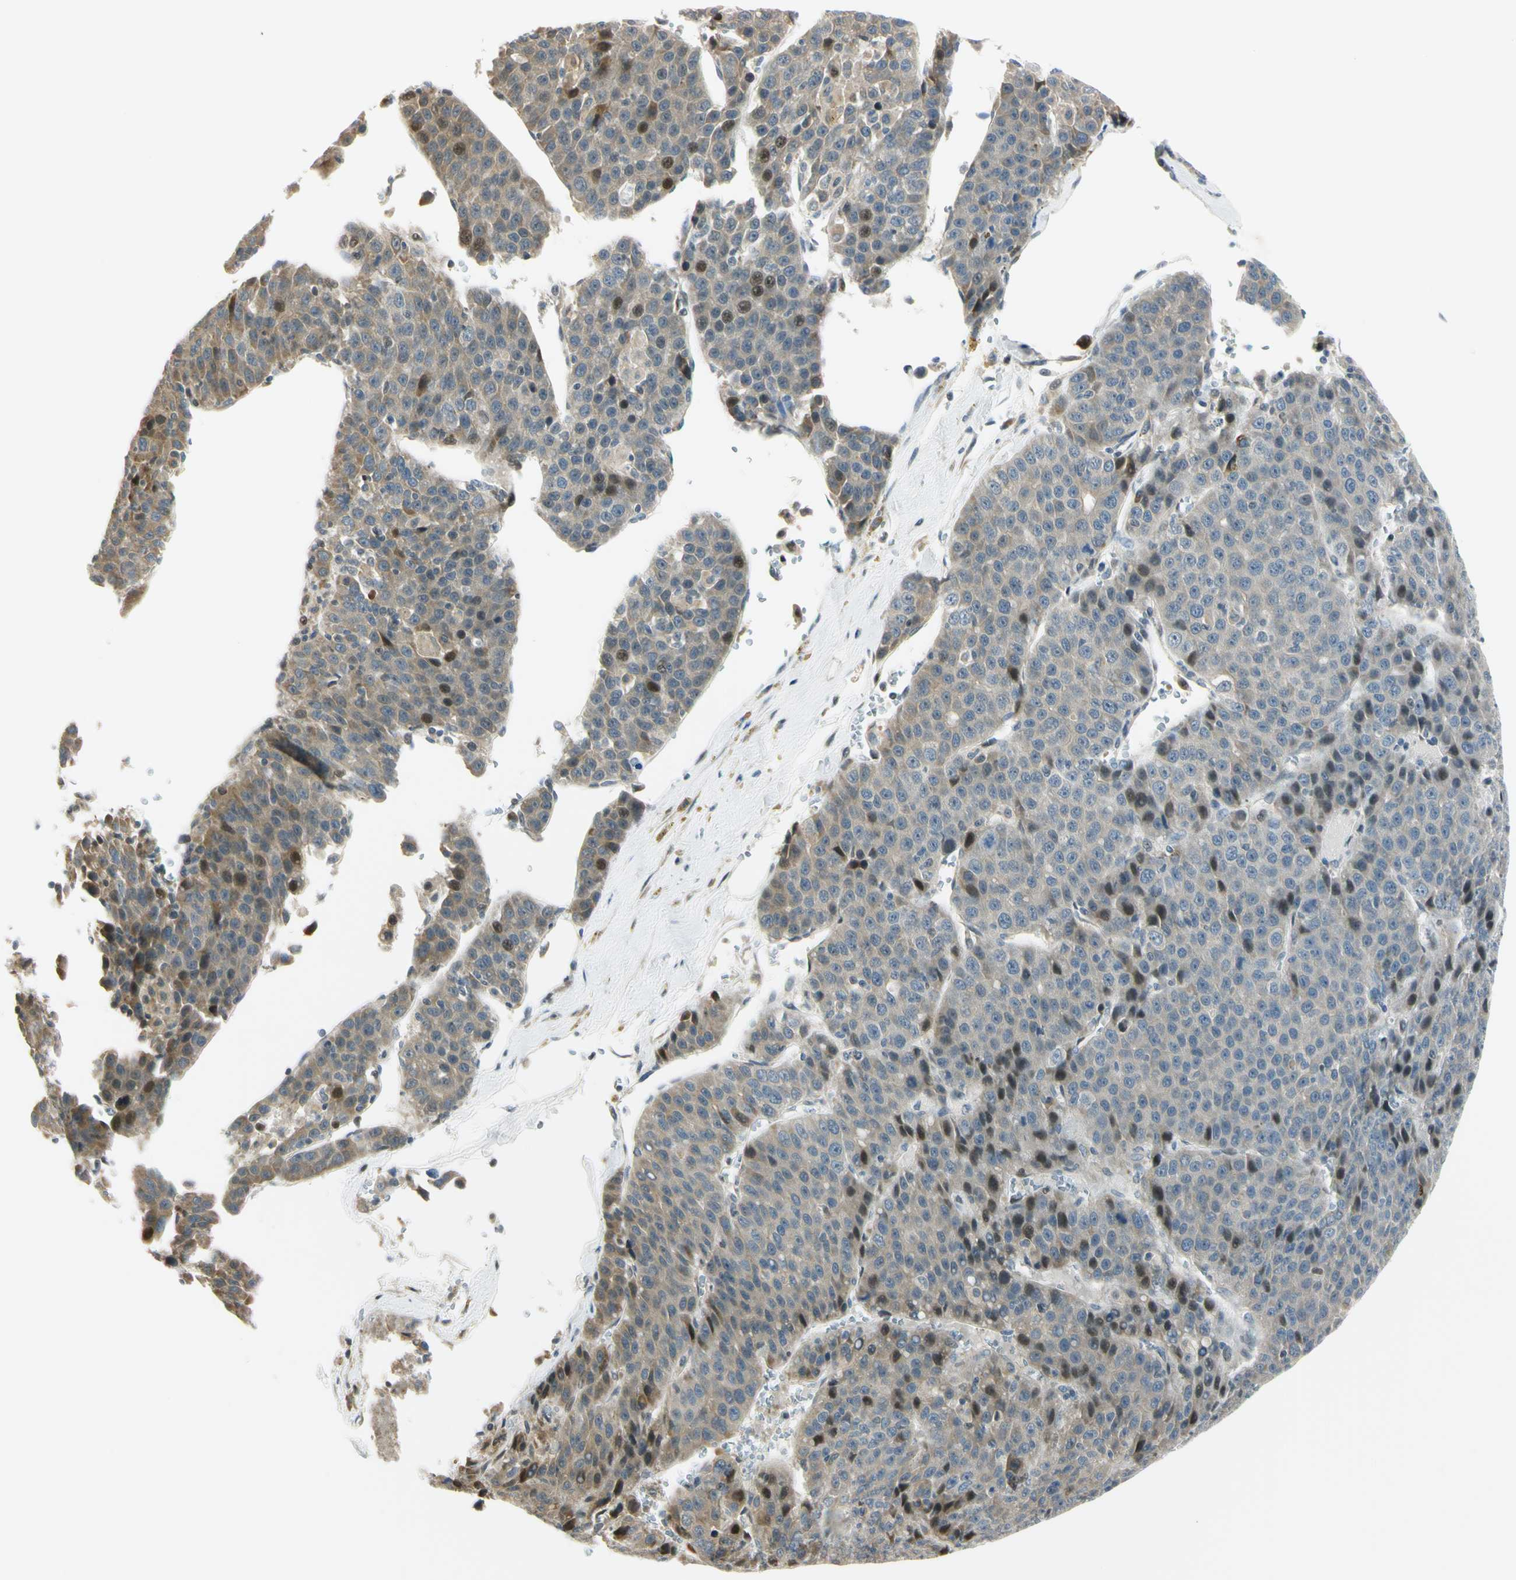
{"staining": {"intensity": "weak", "quantity": "<25%", "location": "cytoplasmic/membranous,nuclear"}, "tissue": "liver cancer", "cell_type": "Tumor cells", "image_type": "cancer", "snomed": [{"axis": "morphology", "description": "Carcinoma, Hepatocellular, NOS"}, {"axis": "topography", "description": "Liver"}], "caption": "Liver cancer (hepatocellular carcinoma) was stained to show a protein in brown. There is no significant expression in tumor cells.", "gene": "NPDC1", "patient": {"sex": "female", "age": 53}}